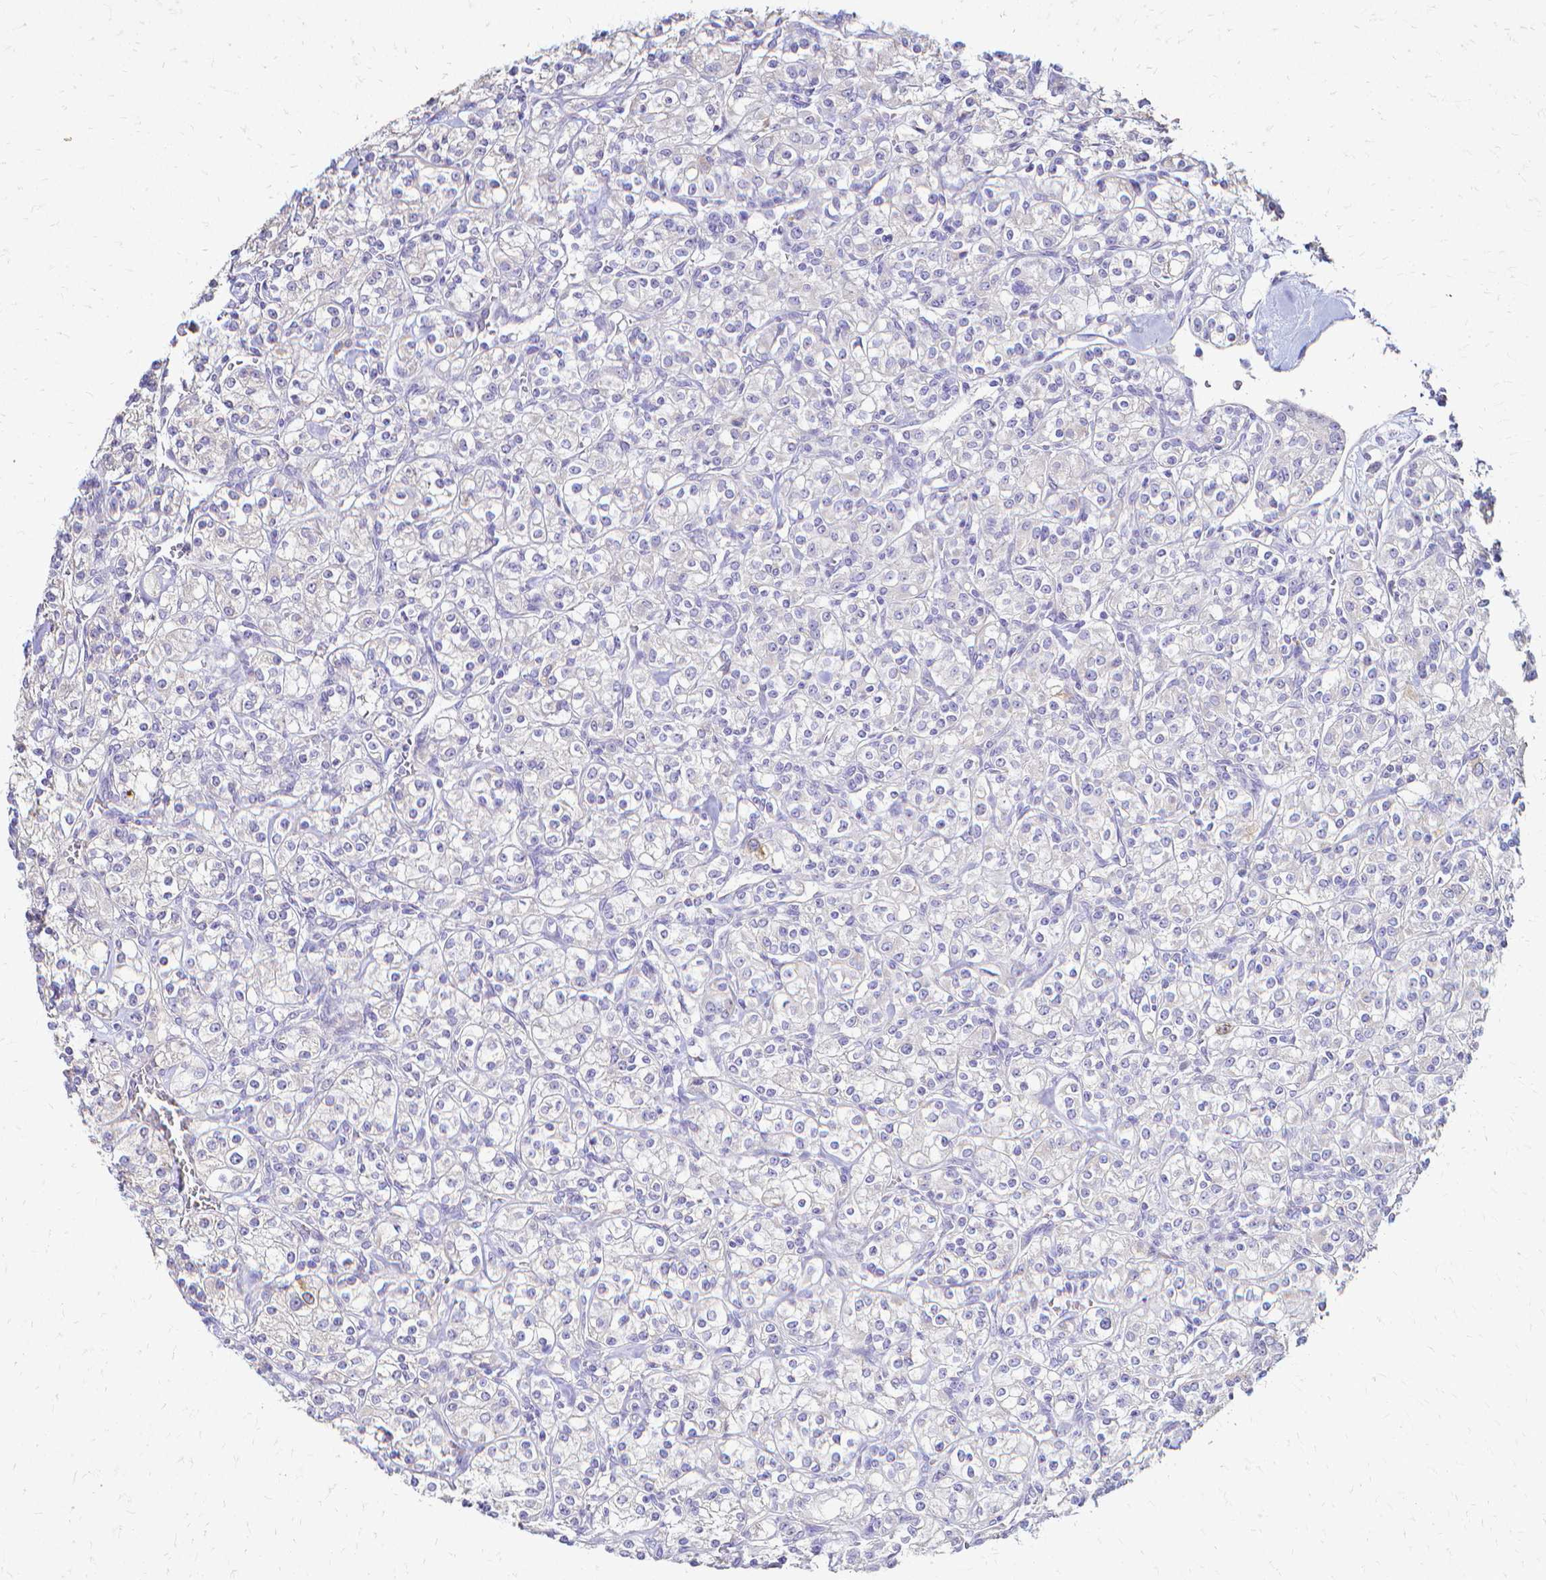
{"staining": {"intensity": "negative", "quantity": "none", "location": "none"}, "tissue": "renal cancer", "cell_type": "Tumor cells", "image_type": "cancer", "snomed": [{"axis": "morphology", "description": "Adenocarcinoma, NOS"}, {"axis": "topography", "description": "Kidney"}], "caption": "The image exhibits no staining of tumor cells in adenocarcinoma (renal).", "gene": "CCNB1", "patient": {"sex": "male", "age": 77}}